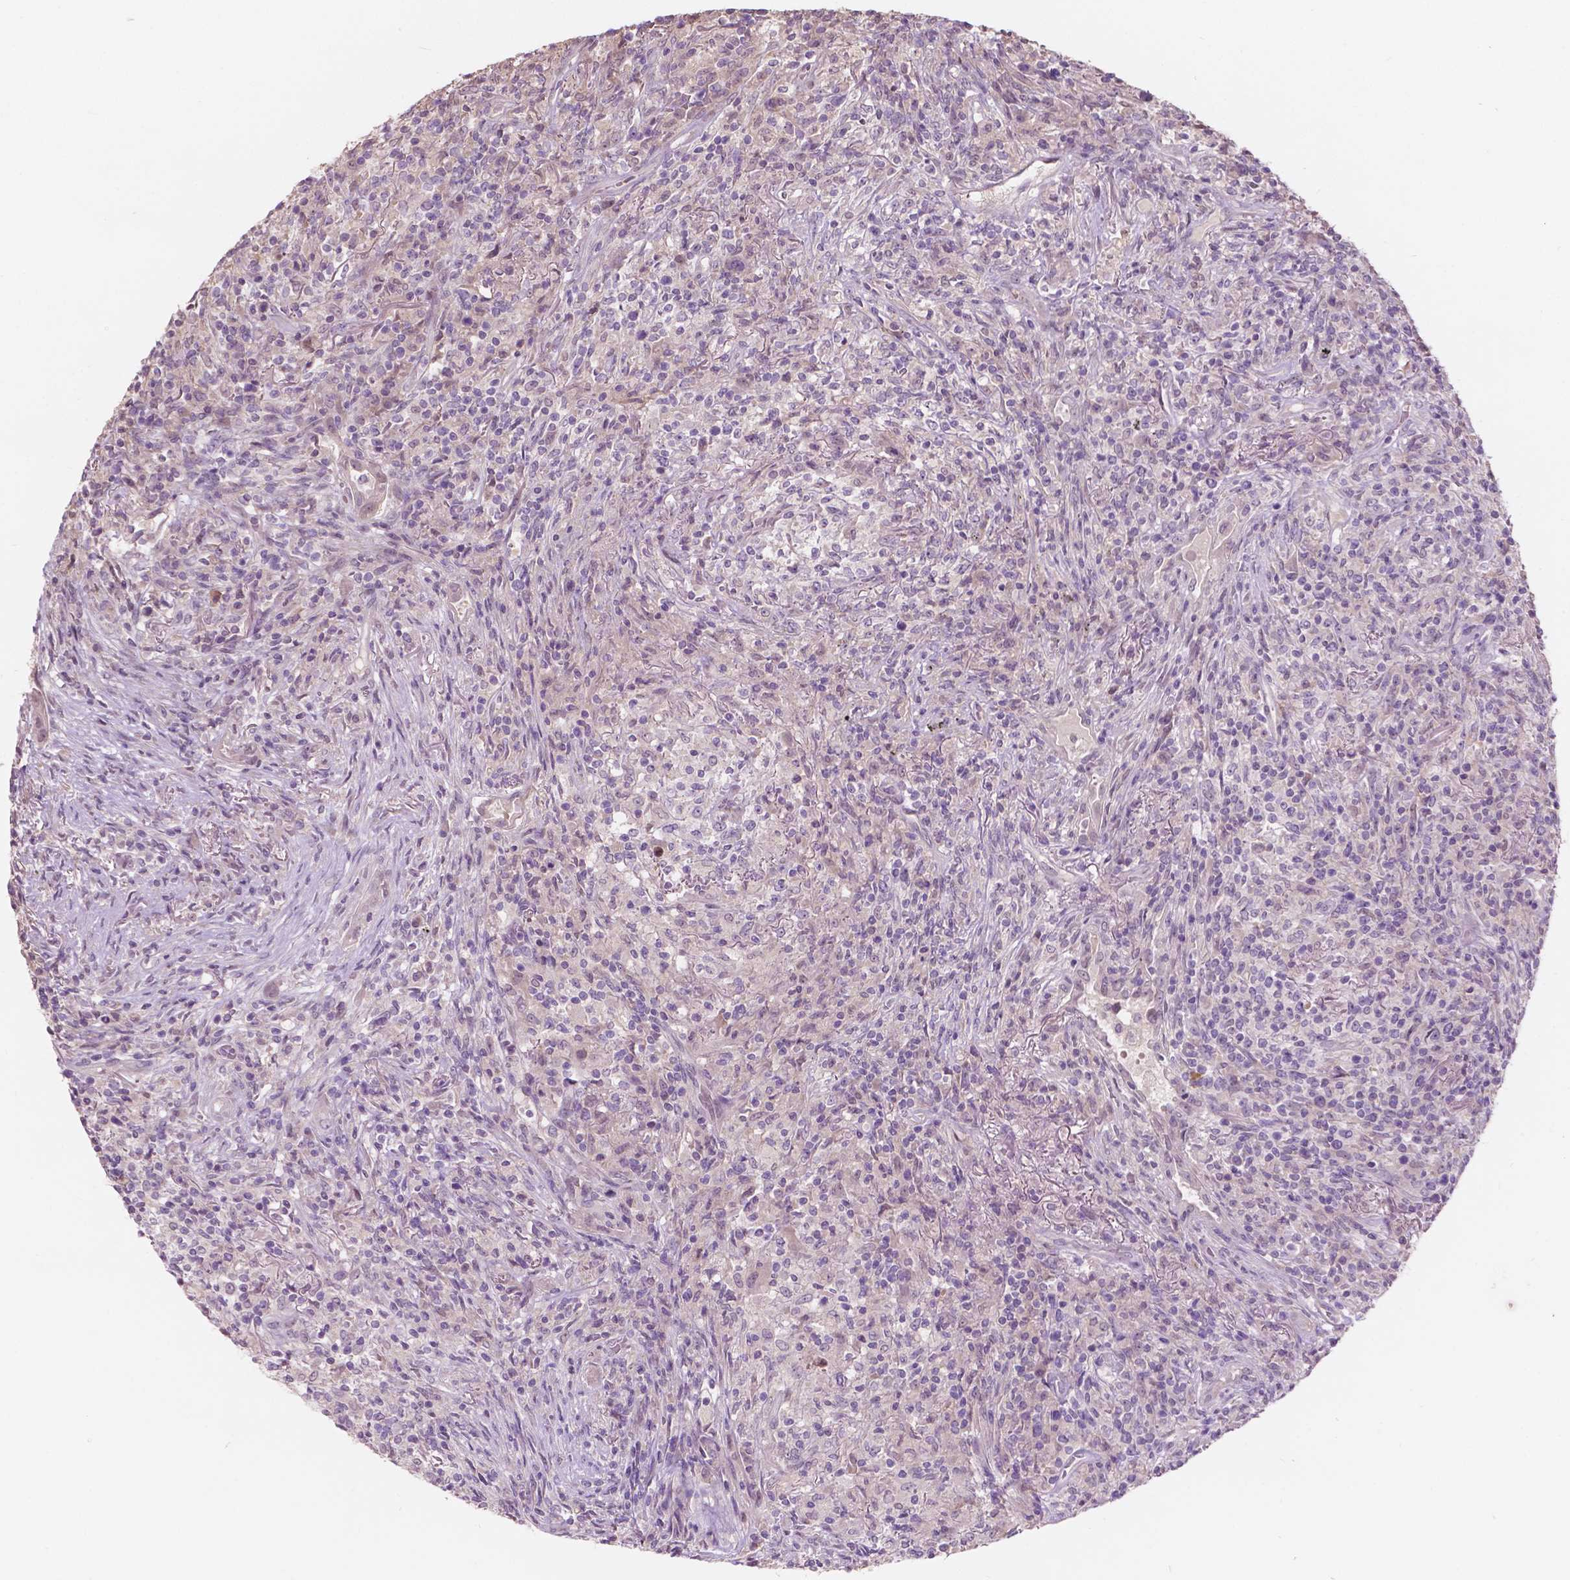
{"staining": {"intensity": "negative", "quantity": "none", "location": "none"}, "tissue": "lymphoma", "cell_type": "Tumor cells", "image_type": "cancer", "snomed": [{"axis": "morphology", "description": "Malignant lymphoma, non-Hodgkin's type, High grade"}, {"axis": "topography", "description": "Lung"}], "caption": "The photomicrograph demonstrates no significant positivity in tumor cells of lymphoma.", "gene": "TM6SF2", "patient": {"sex": "male", "age": 79}}